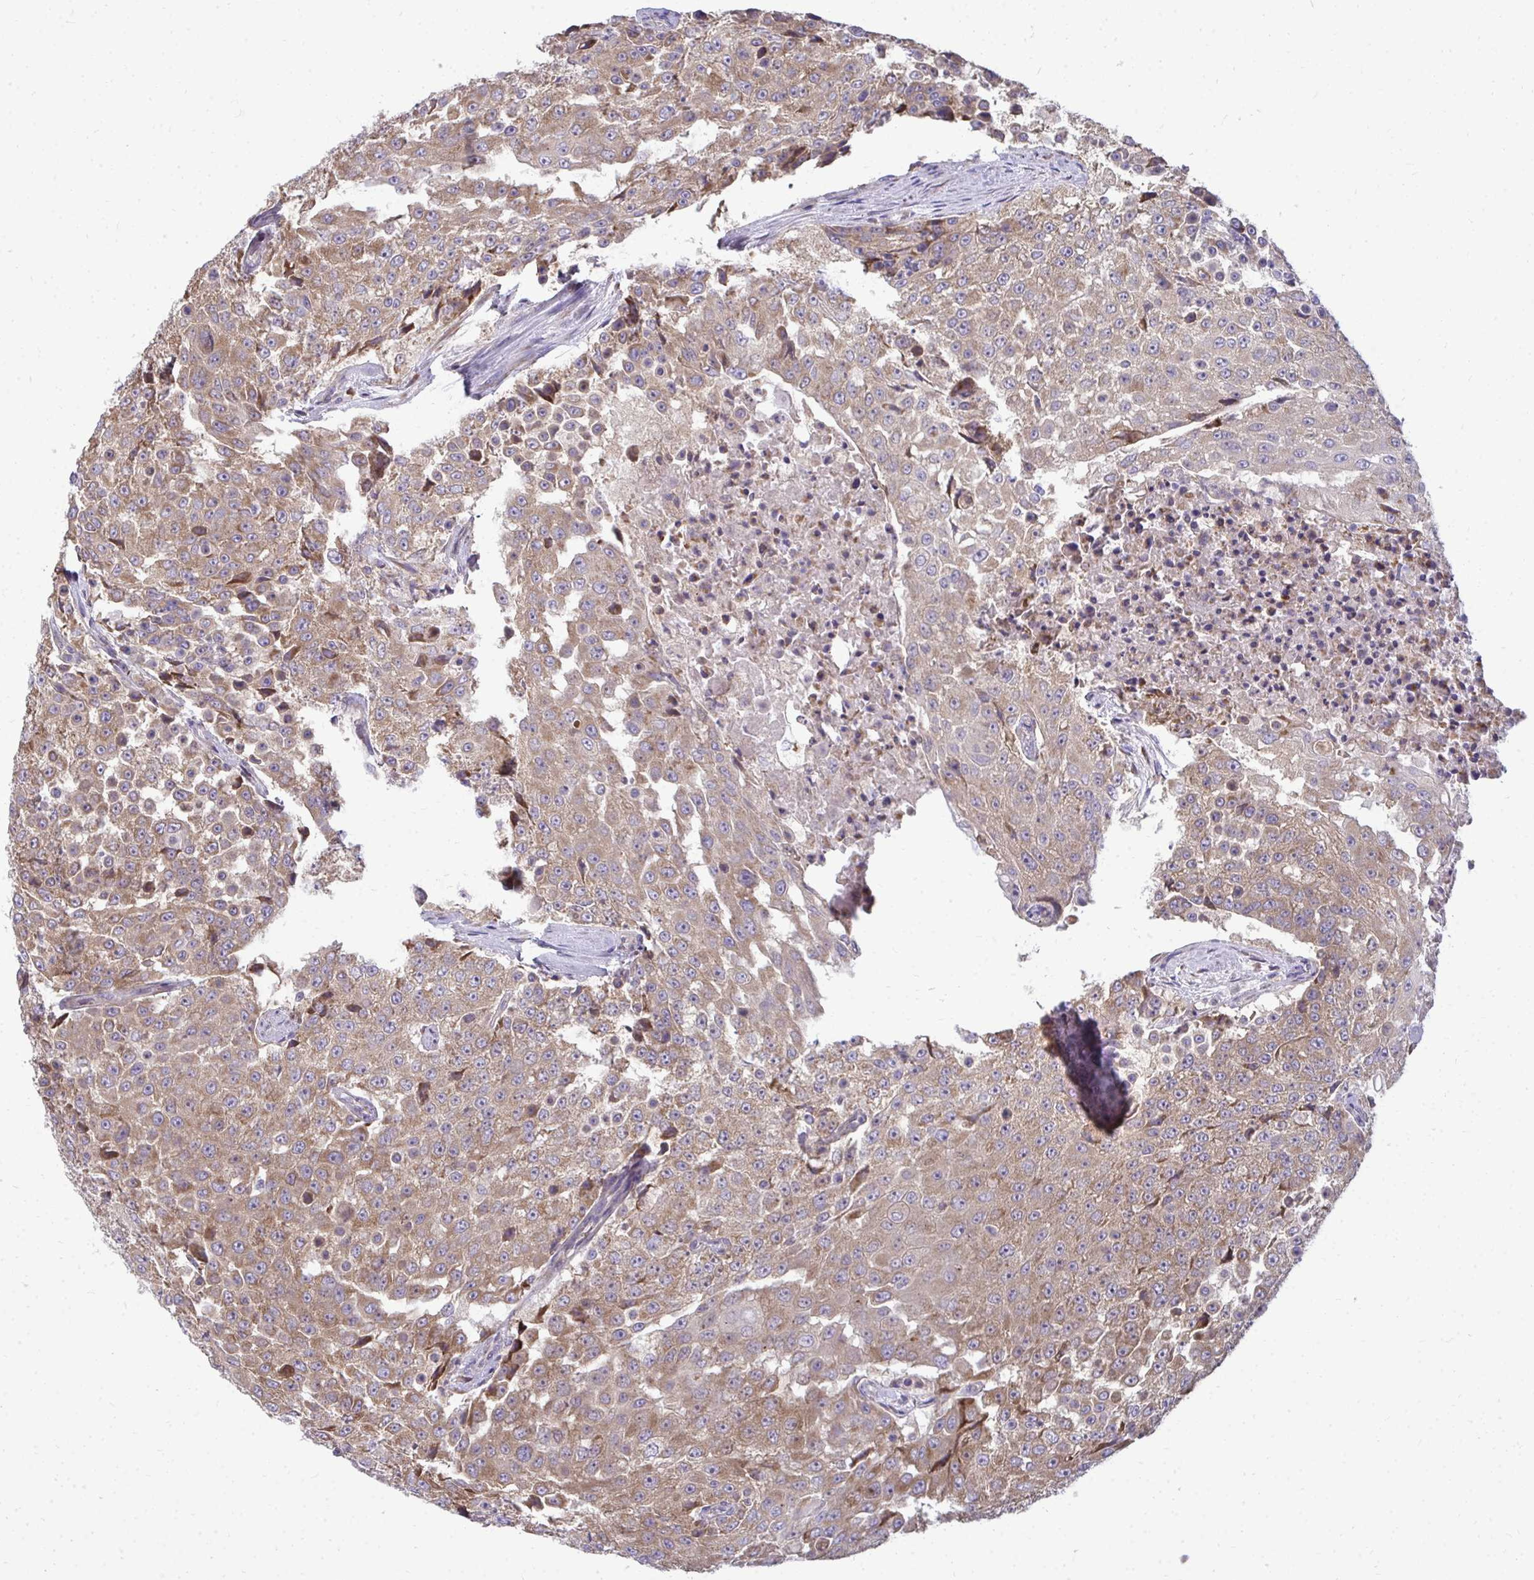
{"staining": {"intensity": "moderate", "quantity": ">75%", "location": "cytoplasmic/membranous"}, "tissue": "urothelial cancer", "cell_type": "Tumor cells", "image_type": "cancer", "snomed": [{"axis": "morphology", "description": "Urothelial carcinoma, High grade"}, {"axis": "topography", "description": "Urinary bladder"}], "caption": "Tumor cells show moderate cytoplasmic/membranous positivity in approximately >75% of cells in urothelial carcinoma (high-grade). Using DAB (3,3'-diaminobenzidine) (brown) and hematoxylin (blue) stains, captured at high magnification using brightfield microscopy.", "gene": "RPLP2", "patient": {"sex": "female", "age": 63}}